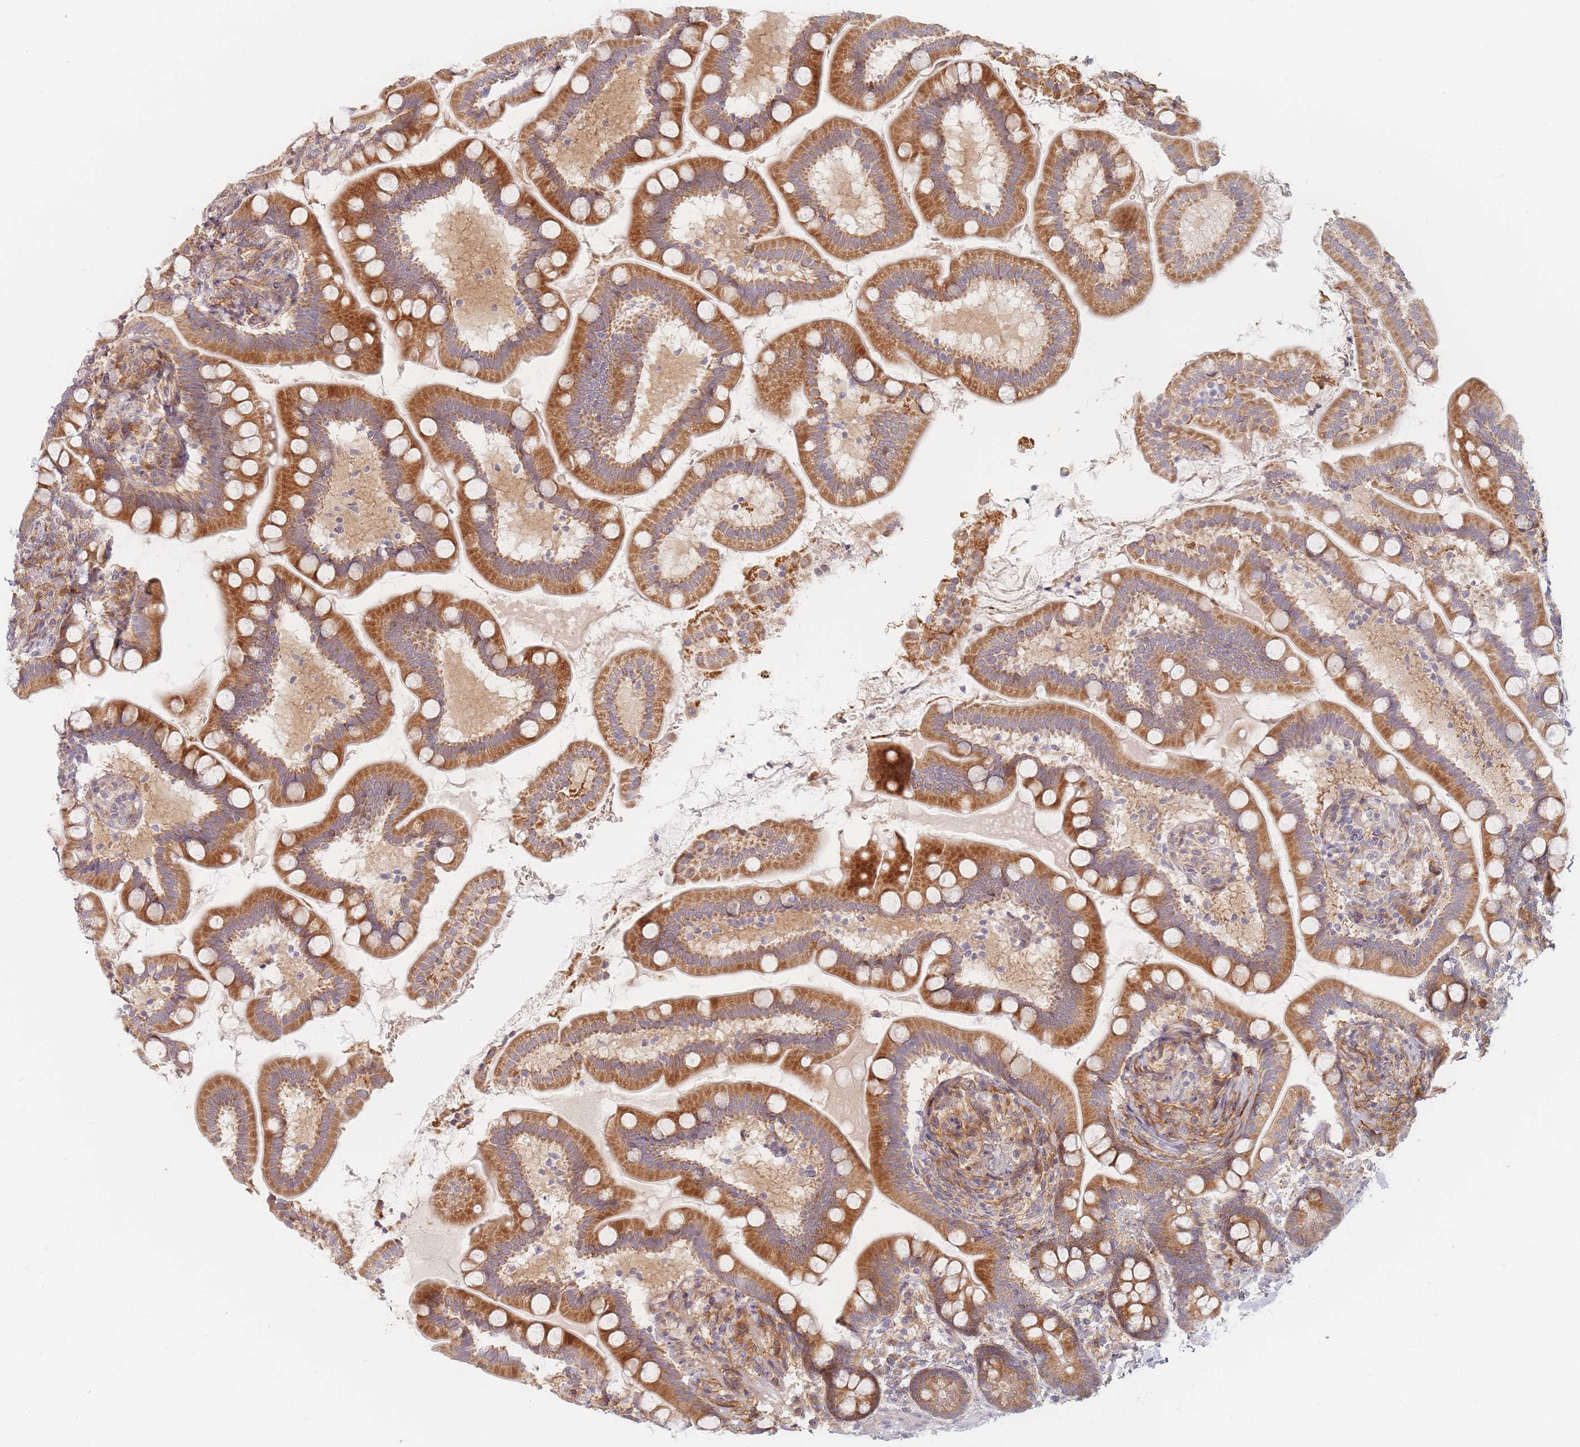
{"staining": {"intensity": "moderate", "quantity": ">75%", "location": "cytoplasmic/membranous"}, "tissue": "small intestine", "cell_type": "Glandular cells", "image_type": "normal", "snomed": [{"axis": "morphology", "description": "Normal tissue, NOS"}, {"axis": "topography", "description": "Small intestine"}], "caption": "Moderate cytoplasmic/membranous protein positivity is seen in approximately >75% of glandular cells in small intestine.", "gene": "ZKSCAN7", "patient": {"sex": "female", "age": 64}}